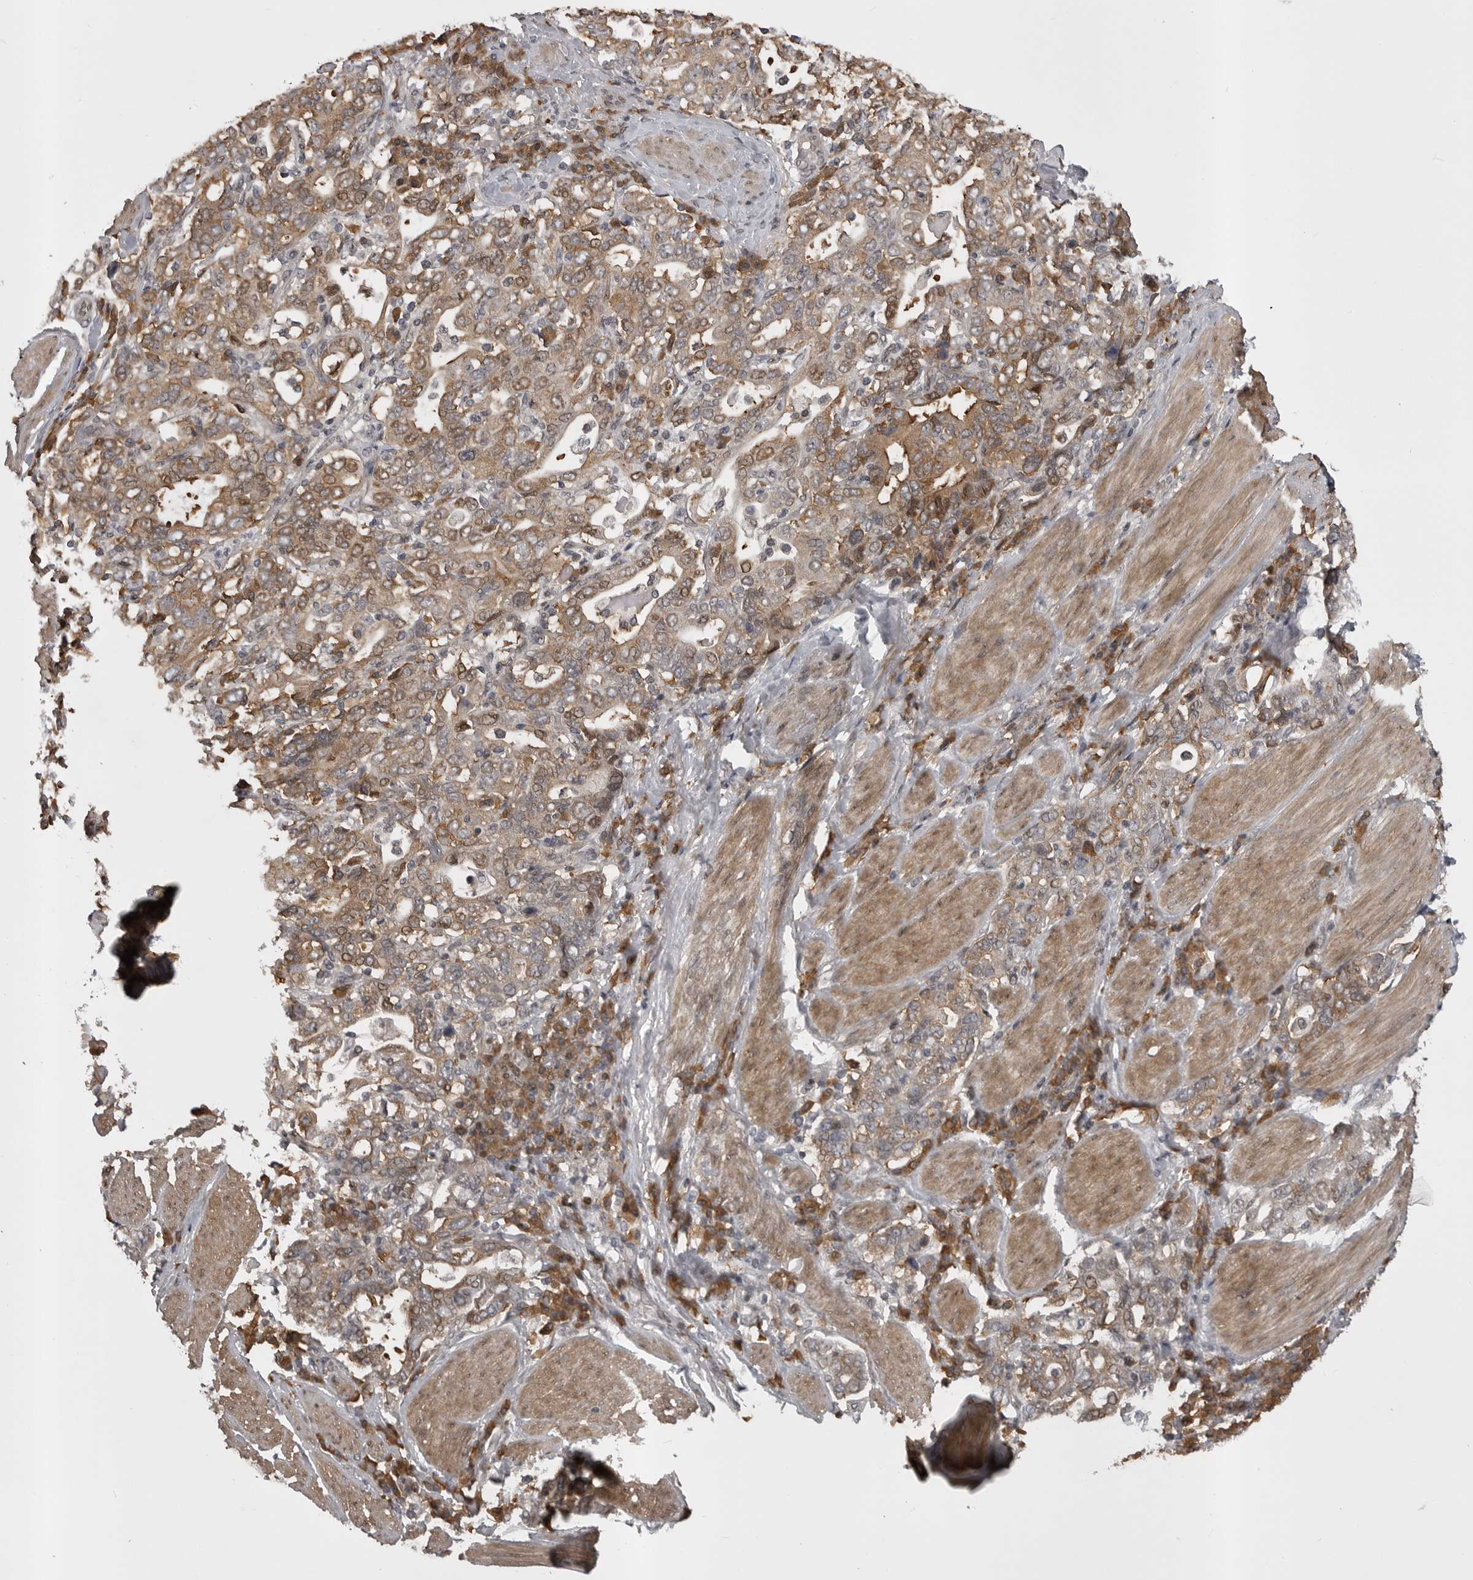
{"staining": {"intensity": "moderate", "quantity": ">75%", "location": "cytoplasmic/membranous"}, "tissue": "stomach cancer", "cell_type": "Tumor cells", "image_type": "cancer", "snomed": [{"axis": "morphology", "description": "Adenocarcinoma, NOS"}, {"axis": "topography", "description": "Stomach, upper"}], "caption": "IHC (DAB (3,3'-diaminobenzidine)) staining of stomach cancer reveals moderate cytoplasmic/membranous protein positivity in about >75% of tumor cells. The staining is performed using DAB brown chromogen to label protein expression. The nuclei are counter-stained blue using hematoxylin.", "gene": "SNX16", "patient": {"sex": "male", "age": 62}}